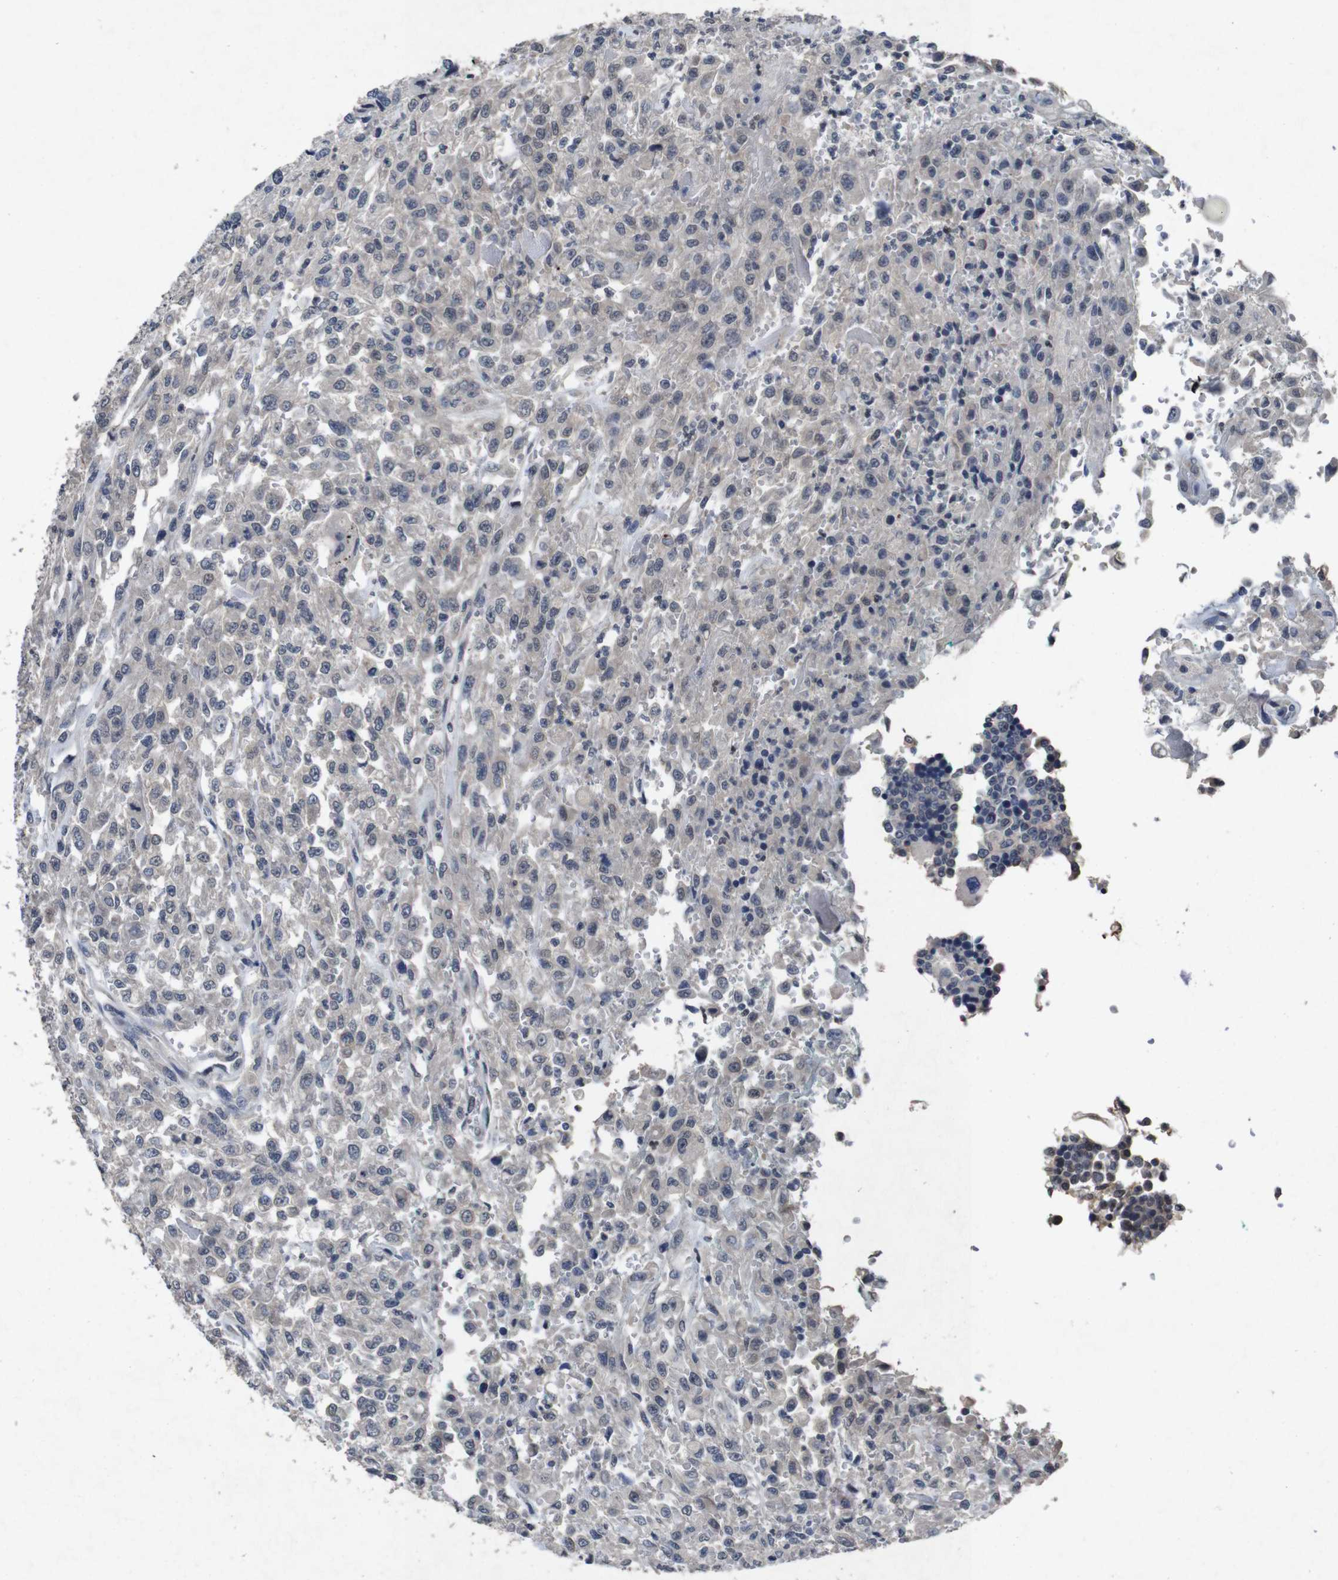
{"staining": {"intensity": "negative", "quantity": "none", "location": "none"}, "tissue": "urothelial cancer", "cell_type": "Tumor cells", "image_type": "cancer", "snomed": [{"axis": "morphology", "description": "Urothelial carcinoma, High grade"}, {"axis": "topography", "description": "Urinary bladder"}], "caption": "DAB (3,3'-diaminobenzidine) immunohistochemical staining of urothelial cancer displays no significant staining in tumor cells.", "gene": "AKT3", "patient": {"sex": "male", "age": 46}}